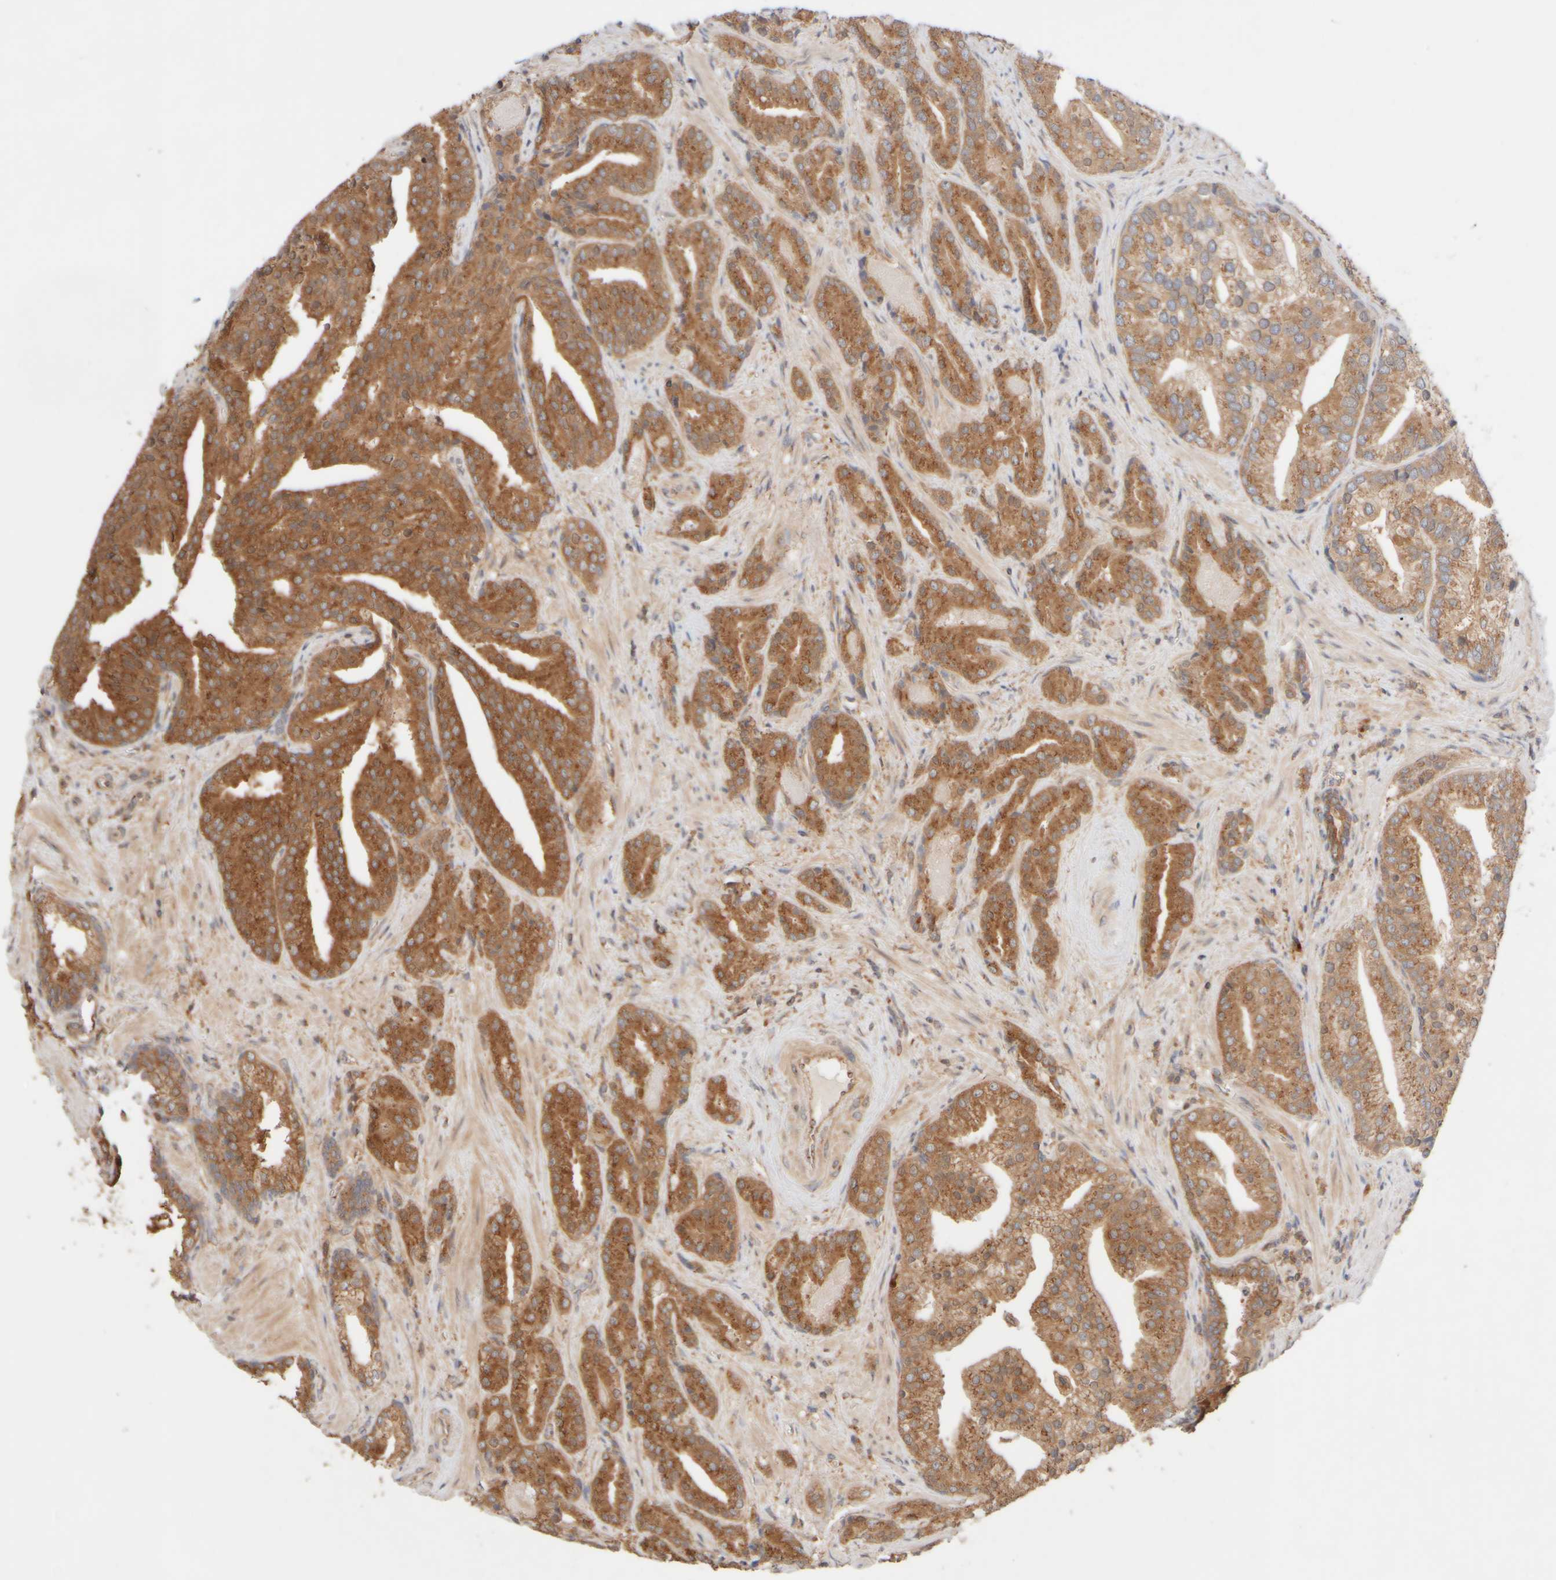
{"staining": {"intensity": "moderate", "quantity": ">75%", "location": "cytoplasmic/membranous"}, "tissue": "prostate cancer", "cell_type": "Tumor cells", "image_type": "cancer", "snomed": [{"axis": "morphology", "description": "Adenocarcinoma, Low grade"}, {"axis": "topography", "description": "Prostate"}], "caption": "A histopathology image of prostate cancer (adenocarcinoma (low-grade)) stained for a protein shows moderate cytoplasmic/membranous brown staining in tumor cells.", "gene": "RABEP1", "patient": {"sex": "male", "age": 67}}